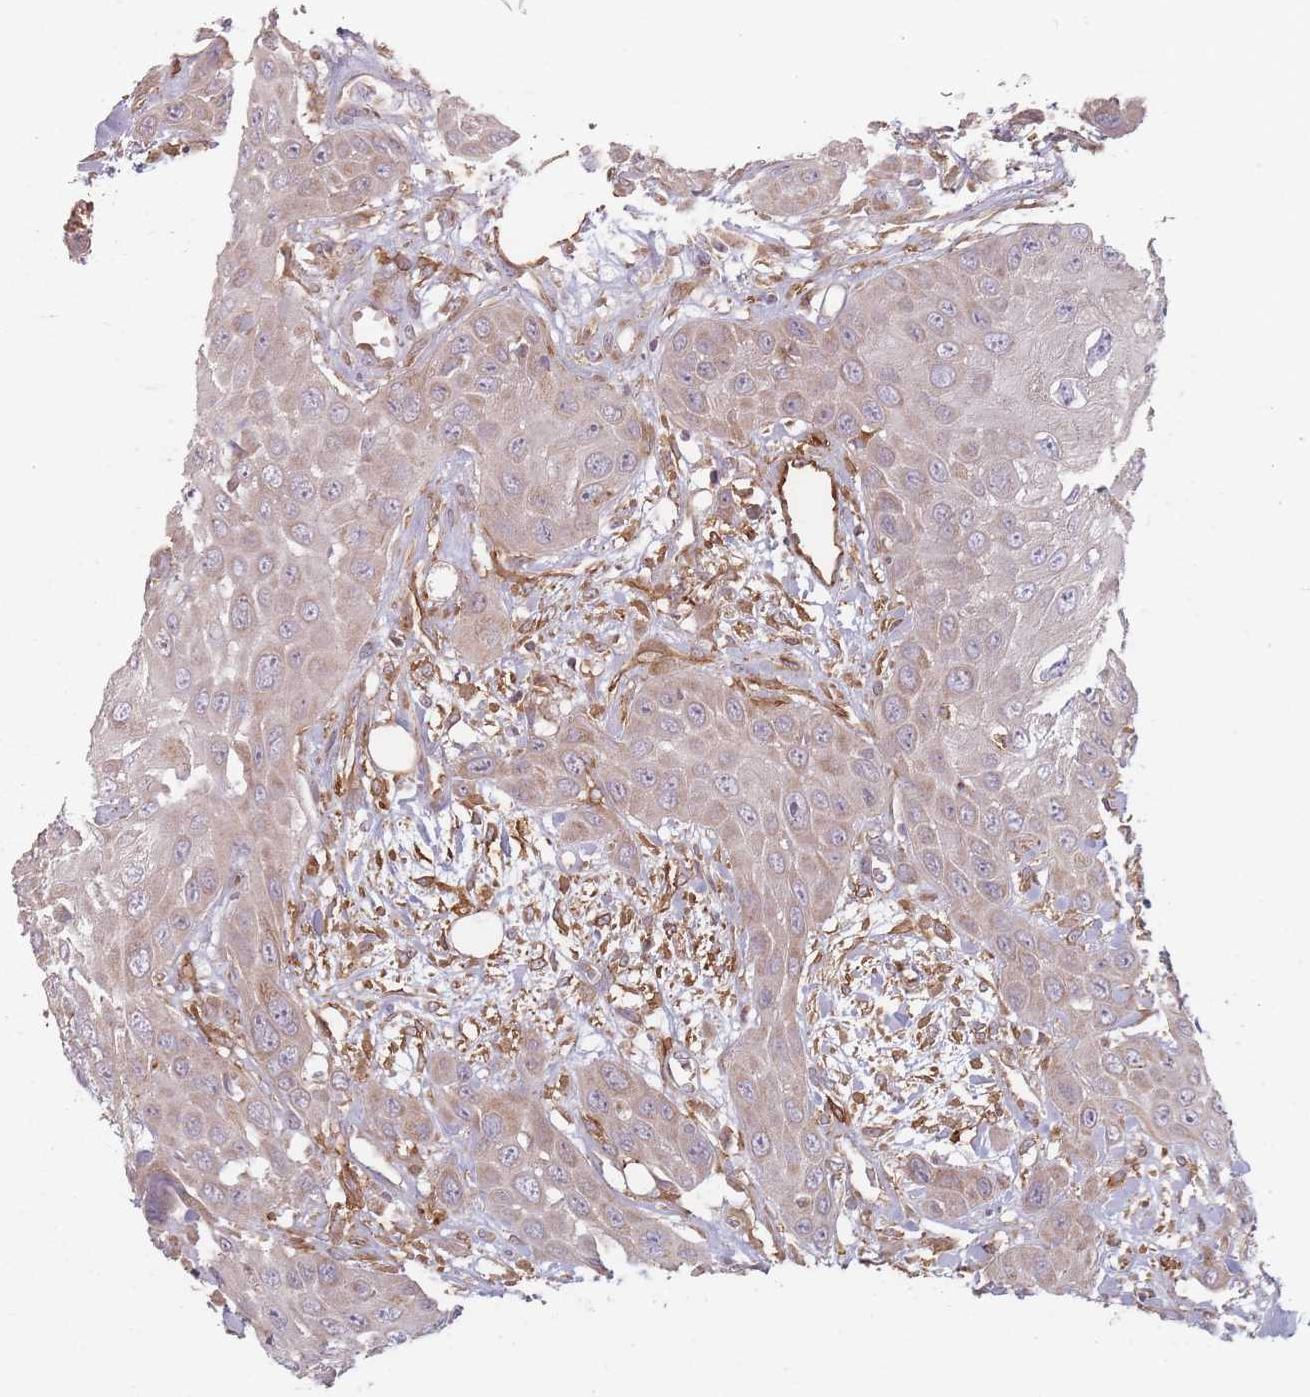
{"staining": {"intensity": "weak", "quantity": "25%-75%", "location": "cytoplasmic/membranous"}, "tissue": "head and neck cancer", "cell_type": "Tumor cells", "image_type": "cancer", "snomed": [{"axis": "morphology", "description": "Squamous cell carcinoma, NOS"}, {"axis": "topography", "description": "Head-Neck"}], "caption": "Immunohistochemical staining of head and neck cancer (squamous cell carcinoma) shows low levels of weak cytoplasmic/membranous positivity in approximately 25%-75% of tumor cells. Using DAB (brown) and hematoxylin (blue) stains, captured at high magnification using brightfield microscopy.", "gene": "MRPS6", "patient": {"sex": "male", "age": 81}}